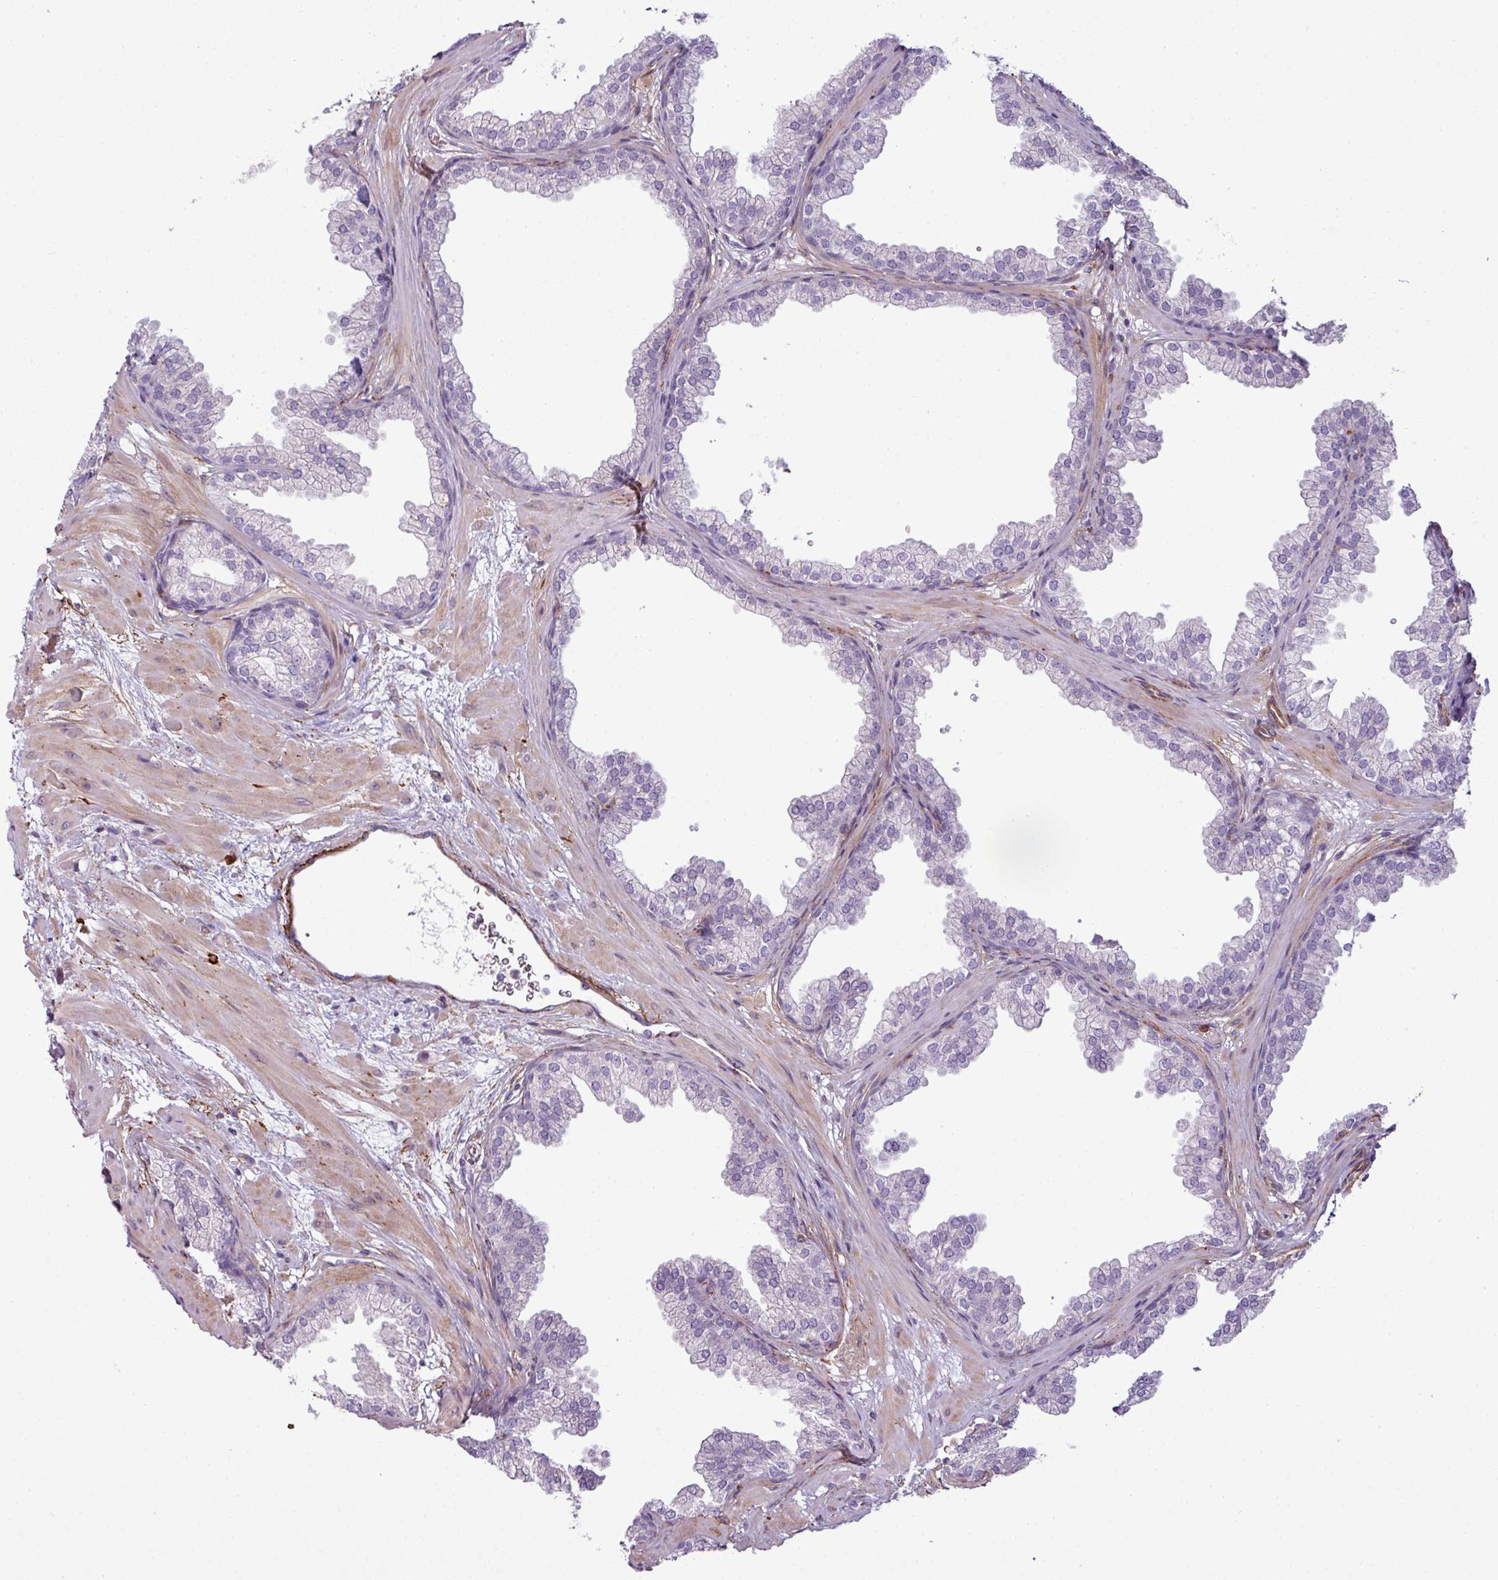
{"staining": {"intensity": "negative", "quantity": "none", "location": "none"}, "tissue": "prostate", "cell_type": "Glandular cells", "image_type": "normal", "snomed": [{"axis": "morphology", "description": "Normal tissue, NOS"}, {"axis": "topography", "description": "Prostate"}], "caption": "A micrograph of human prostate is negative for staining in glandular cells. The staining was performed using DAB to visualize the protein expression in brown, while the nuclei were stained in blue with hematoxylin (Magnification: 20x).", "gene": "COL8A1", "patient": {"sex": "male", "age": 37}}